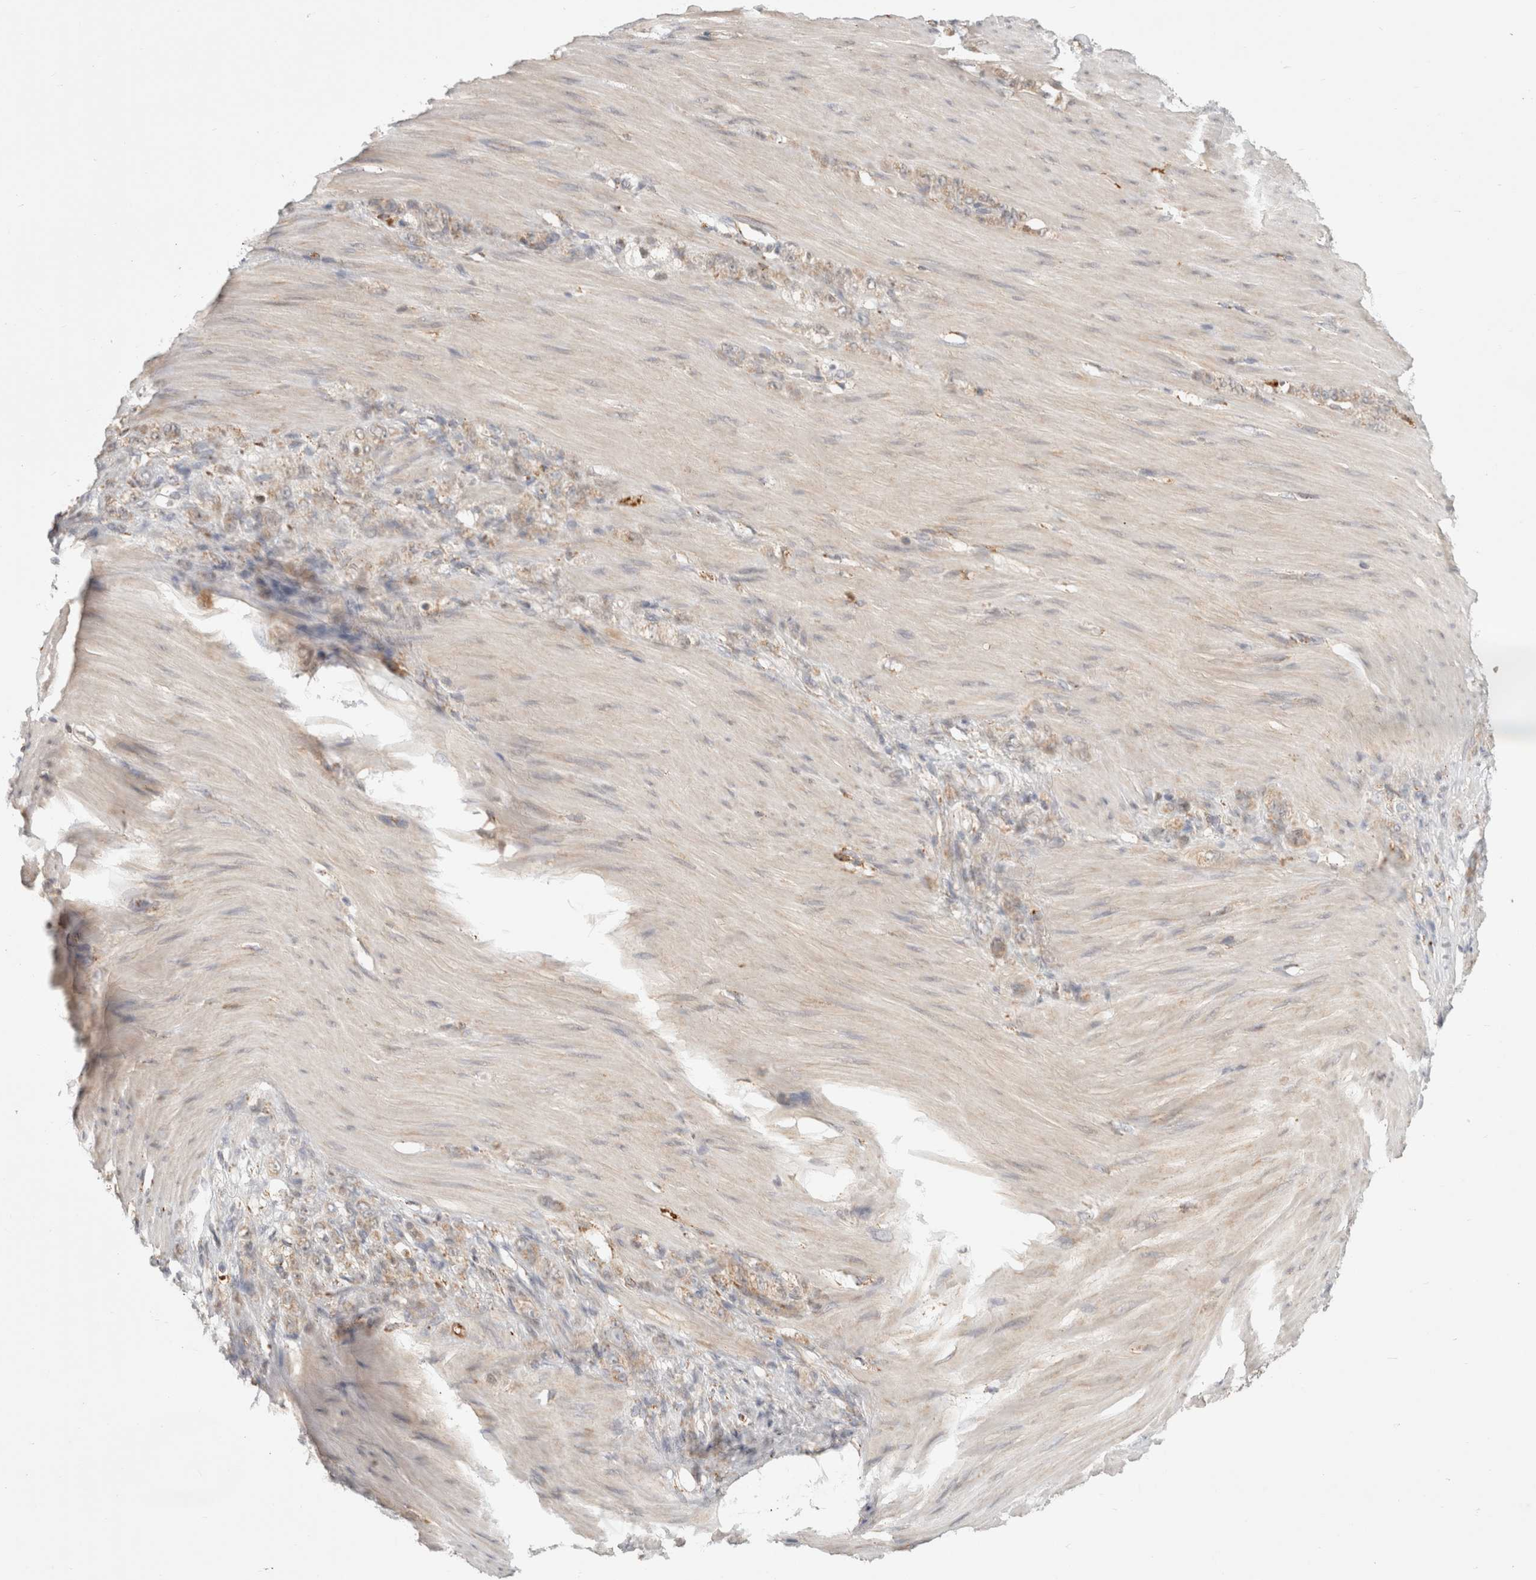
{"staining": {"intensity": "weak", "quantity": ">75%", "location": "cytoplasmic/membranous"}, "tissue": "stomach cancer", "cell_type": "Tumor cells", "image_type": "cancer", "snomed": [{"axis": "morphology", "description": "Normal tissue, NOS"}, {"axis": "morphology", "description": "Adenocarcinoma, NOS"}, {"axis": "topography", "description": "Stomach"}], "caption": "The photomicrograph shows immunohistochemical staining of stomach cancer. There is weak cytoplasmic/membranous expression is appreciated in approximately >75% of tumor cells.", "gene": "HROB", "patient": {"sex": "male", "age": 82}}